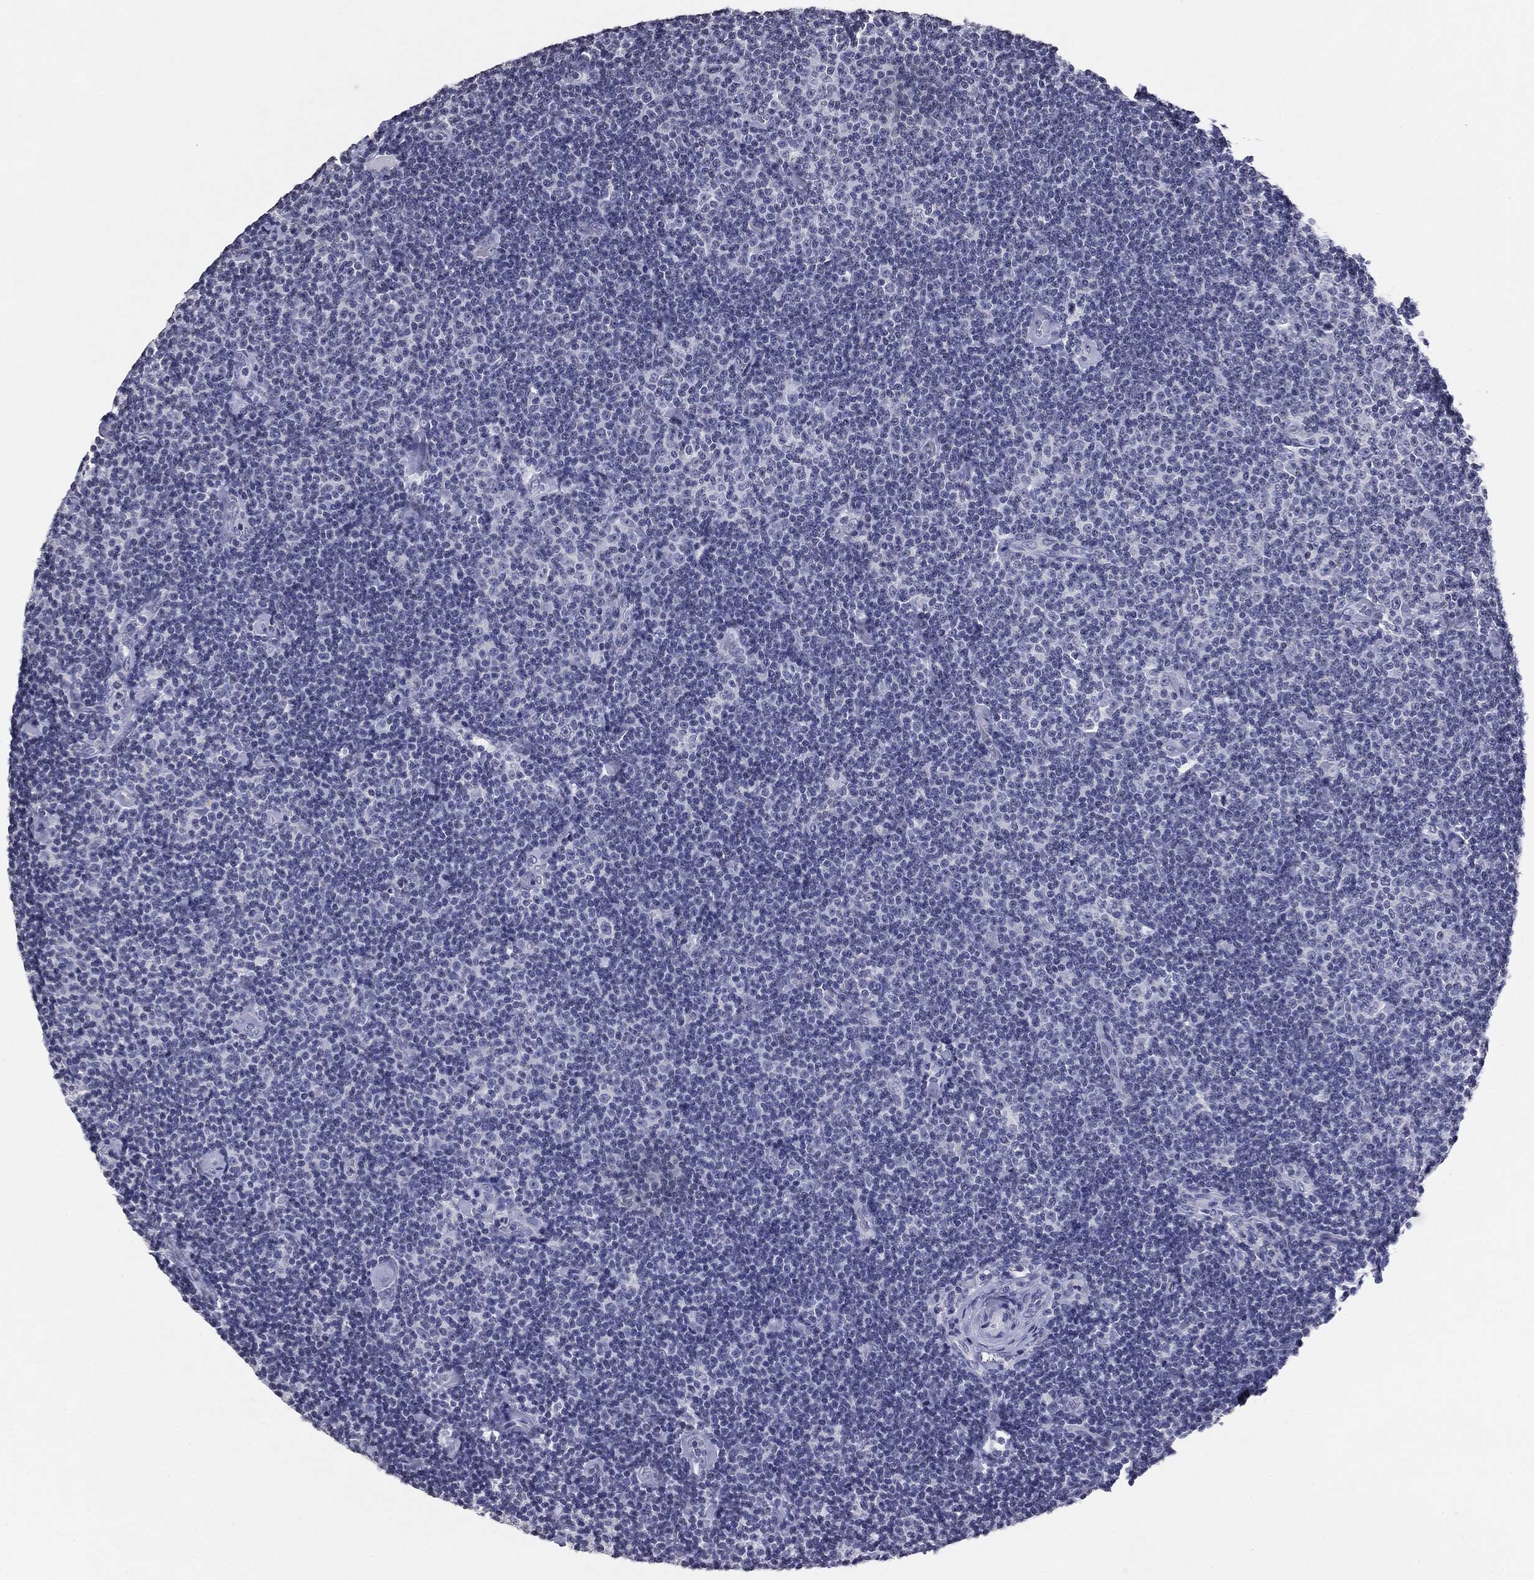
{"staining": {"intensity": "negative", "quantity": "none", "location": "none"}, "tissue": "lymphoma", "cell_type": "Tumor cells", "image_type": "cancer", "snomed": [{"axis": "morphology", "description": "Malignant lymphoma, non-Hodgkin's type, Low grade"}, {"axis": "topography", "description": "Lymph node"}], "caption": "Malignant lymphoma, non-Hodgkin's type (low-grade) was stained to show a protein in brown. There is no significant staining in tumor cells.", "gene": "SERPINB4", "patient": {"sex": "male", "age": 81}}